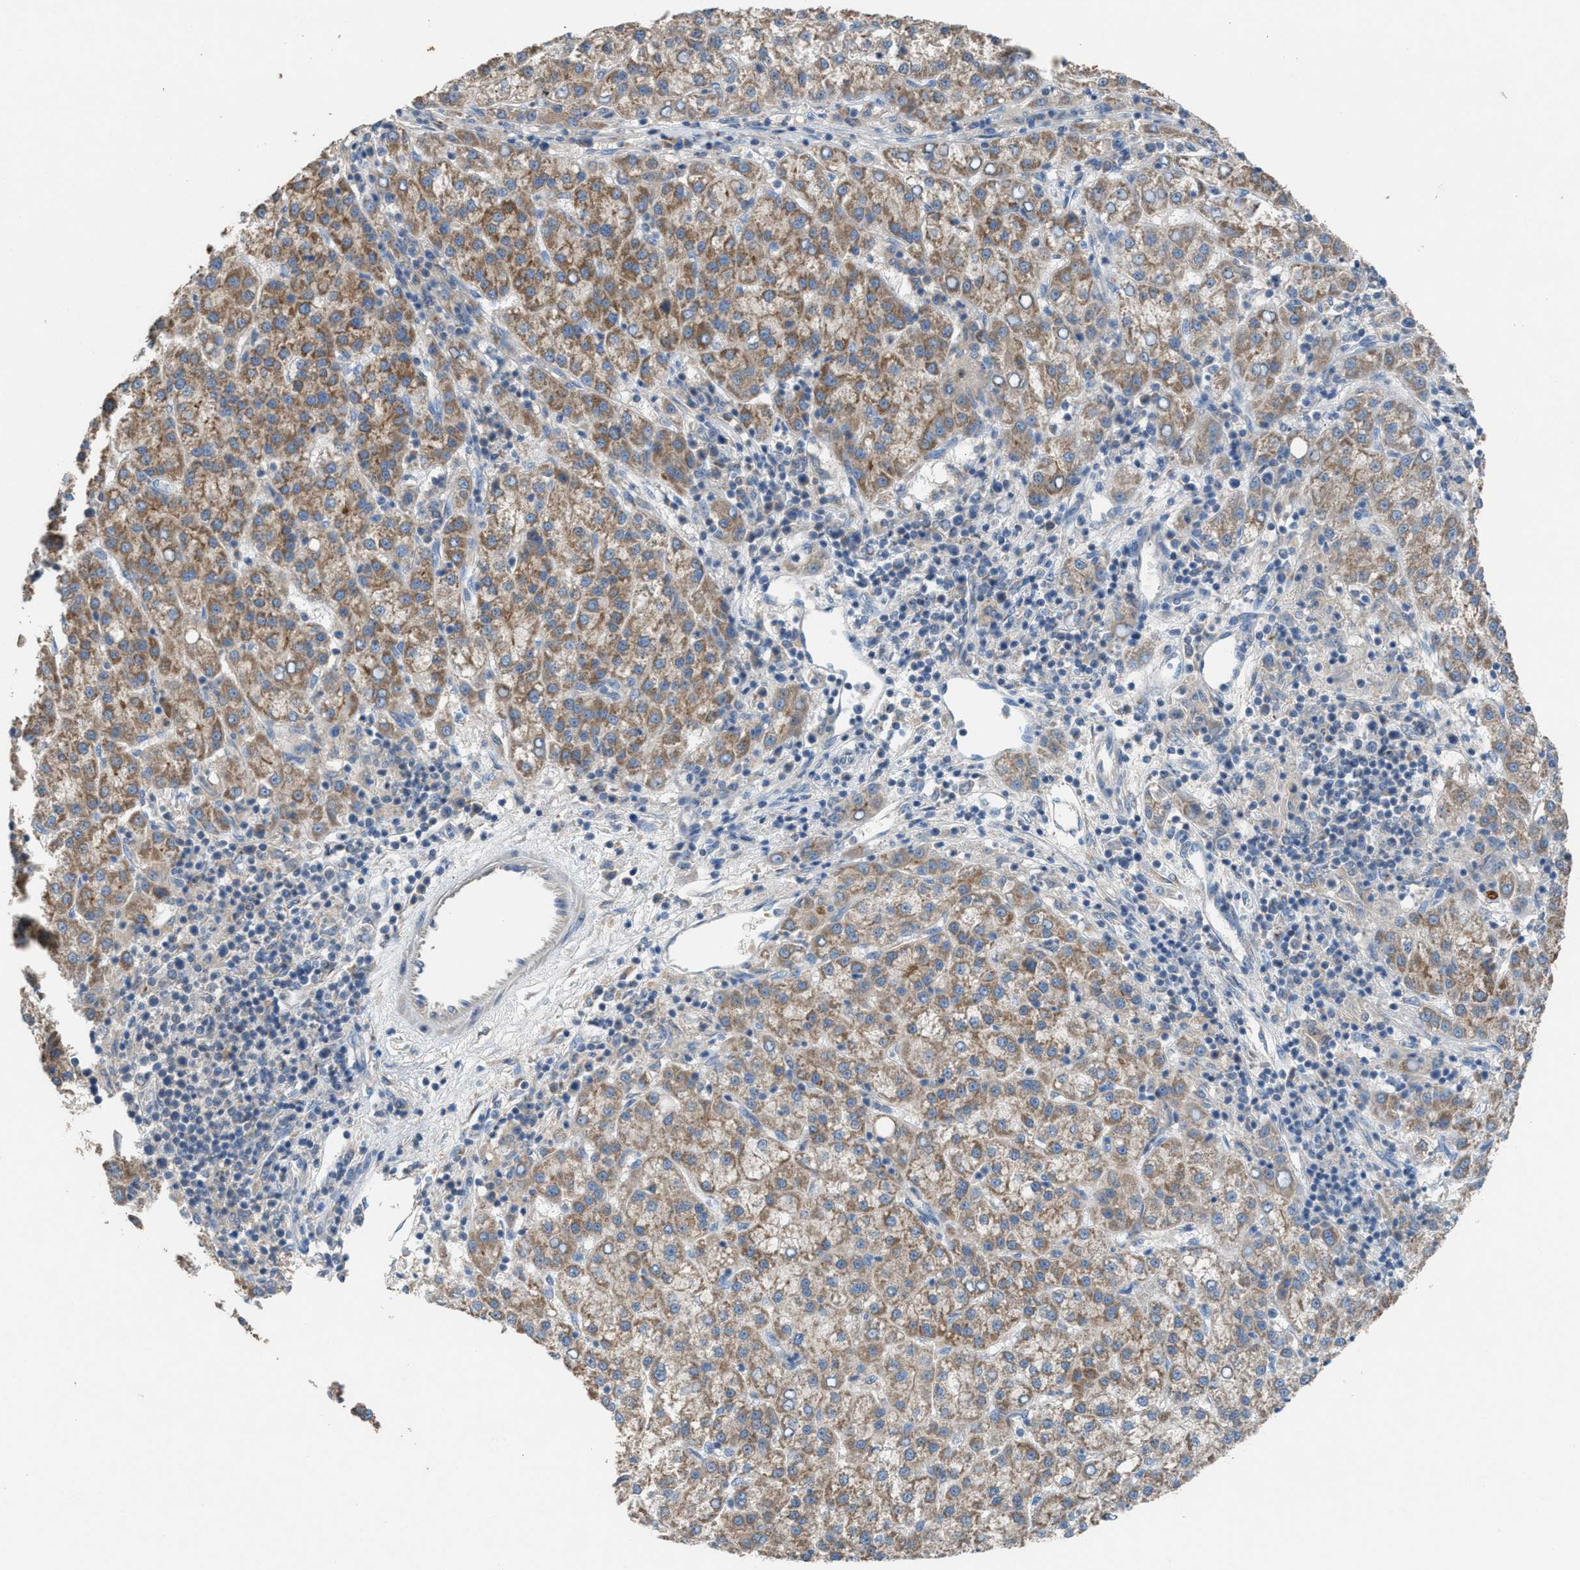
{"staining": {"intensity": "moderate", "quantity": ">75%", "location": "cytoplasmic/membranous"}, "tissue": "liver cancer", "cell_type": "Tumor cells", "image_type": "cancer", "snomed": [{"axis": "morphology", "description": "Carcinoma, Hepatocellular, NOS"}, {"axis": "topography", "description": "Liver"}], "caption": "Moderate cytoplasmic/membranous positivity is appreciated in approximately >75% of tumor cells in liver hepatocellular carcinoma.", "gene": "TPK1", "patient": {"sex": "female", "age": 58}}